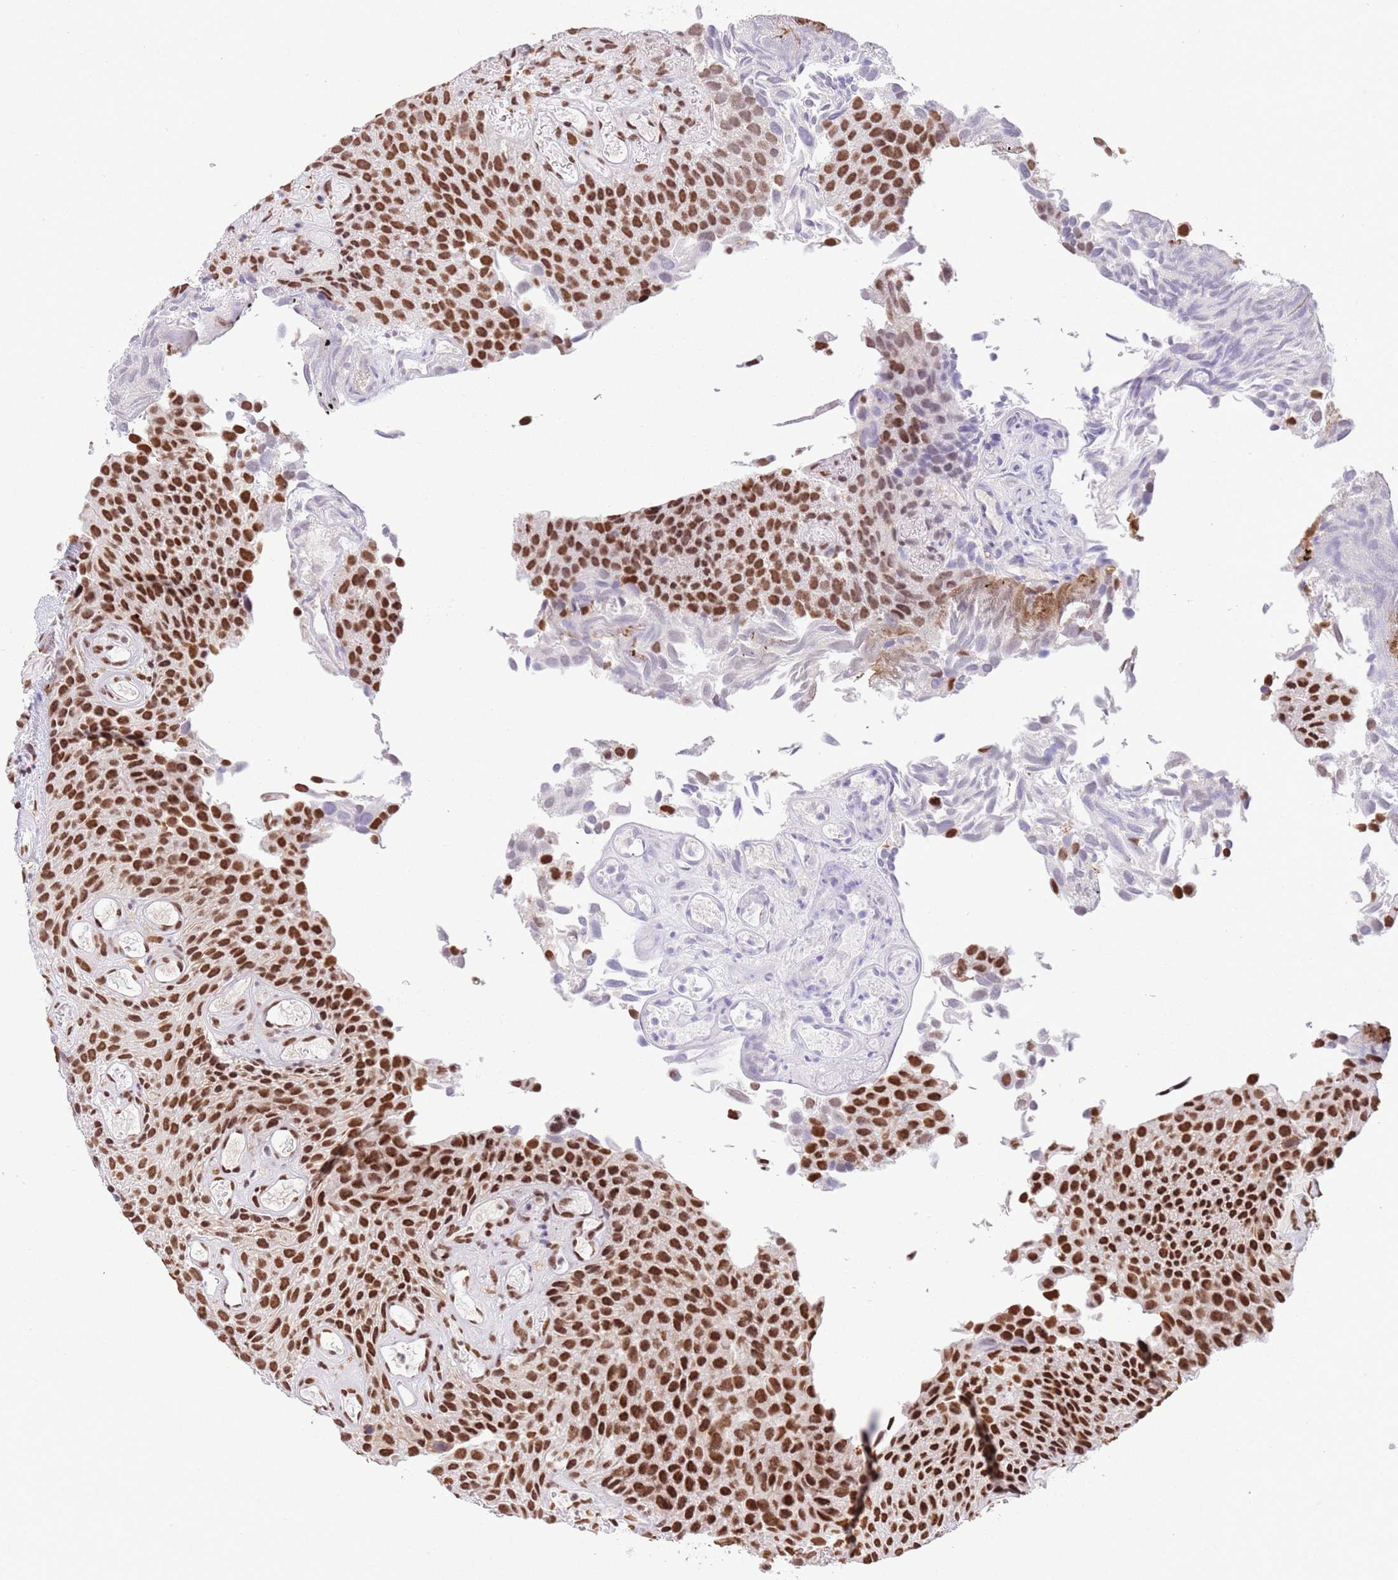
{"staining": {"intensity": "strong", "quantity": ">75%", "location": "nuclear"}, "tissue": "urothelial cancer", "cell_type": "Tumor cells", "image_type": "cancer", "snomed": [{"axis": "morphology", "description": "Urothelial carcinoma, Low grade"}, {"axis": "topography", "description": "Urinary bladder"}], "caption": "Immunohistochemical staining of human low-grade urothelial carcinoma shows high levels of strong nuclear expression in about >75% of tumor cells.", "gene": "TRIM32", "patient": {"sex": "male", "age": 89}}